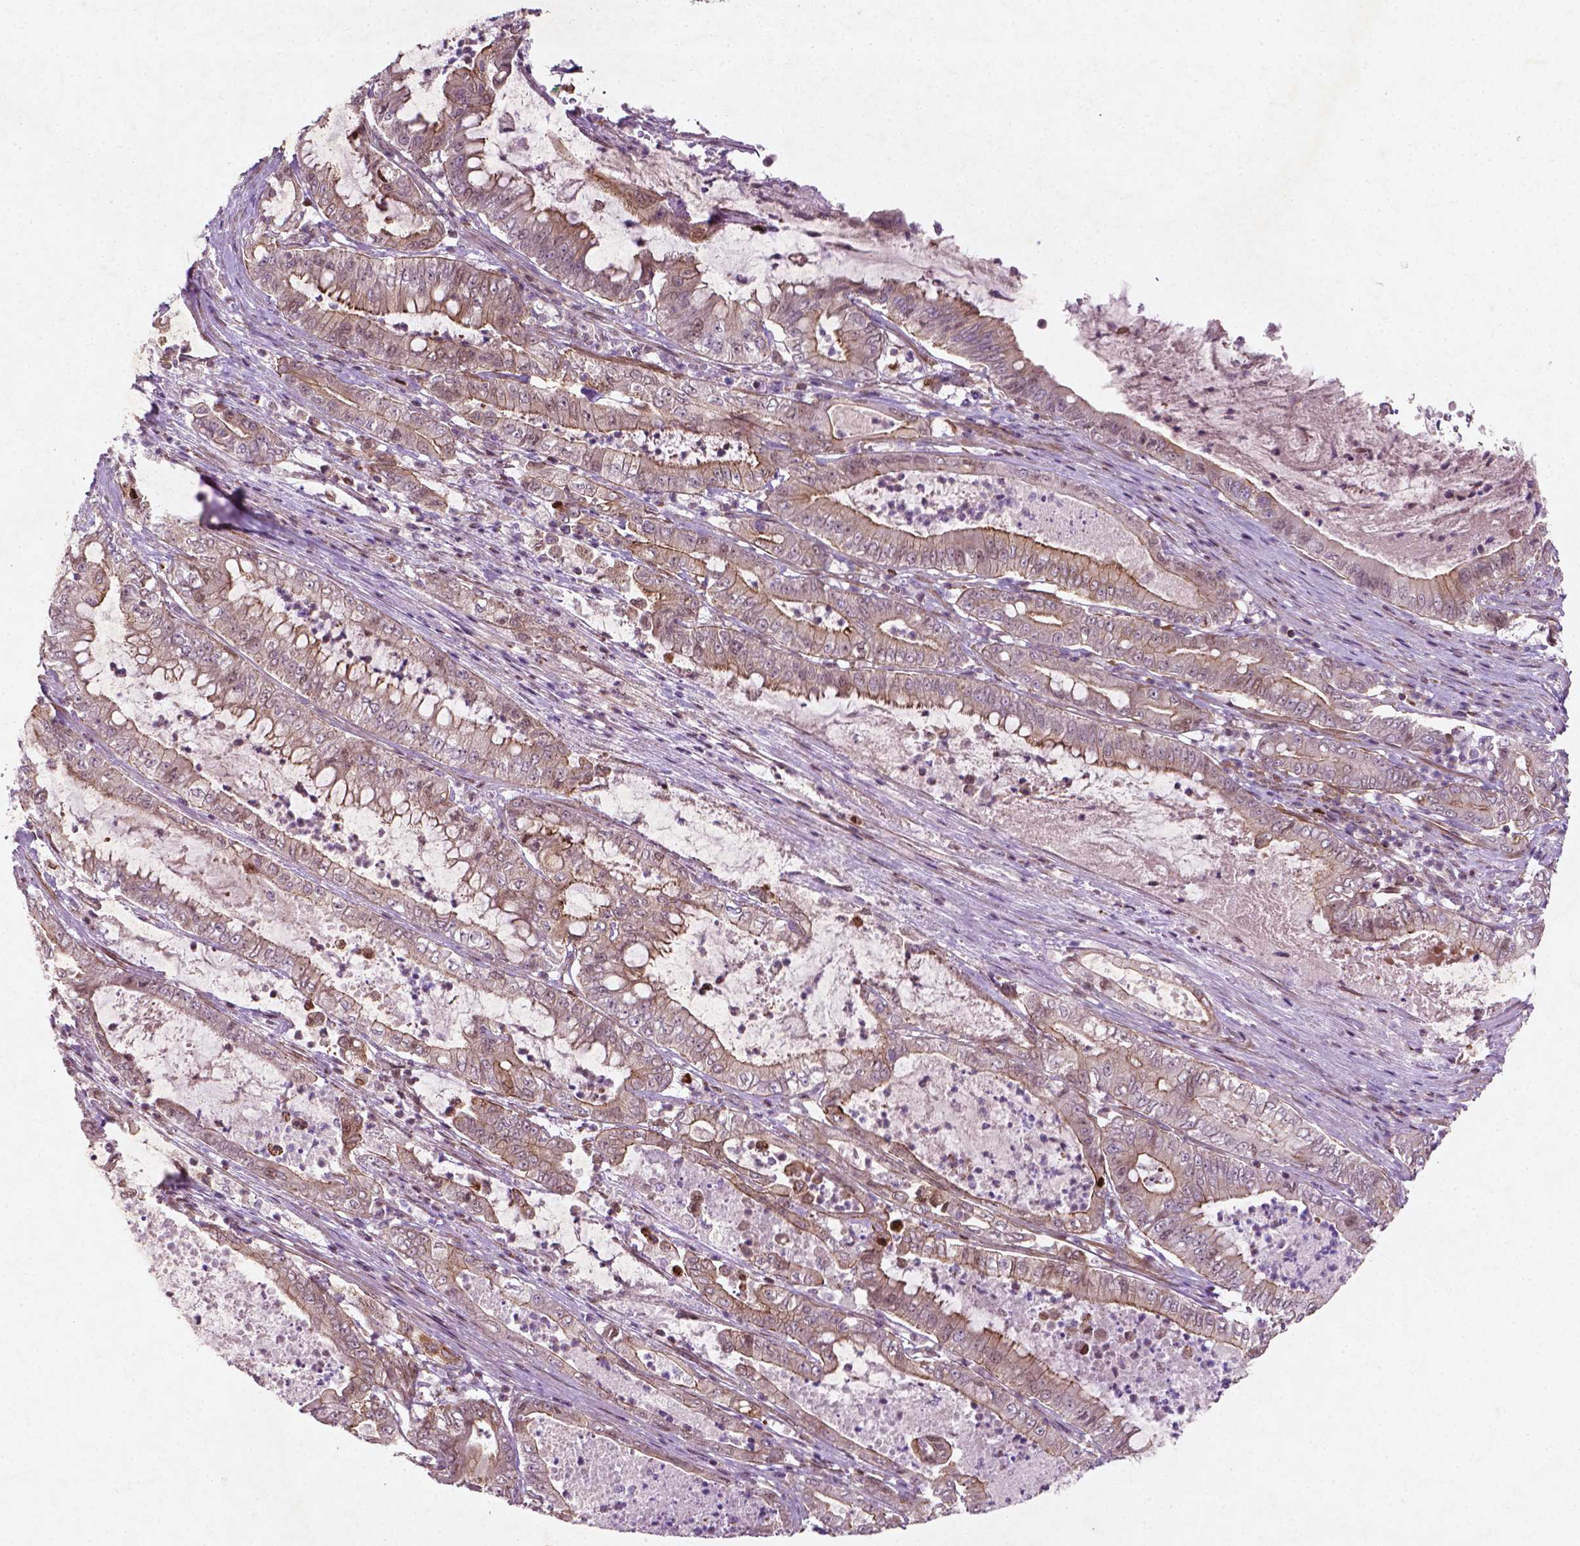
{"staining": {"intensity": "weak", "quantity": "25%-75%", "location": "cytoplasmic/membranous"}, "tissue": "pancreatic cancer", "cell_type": "Tumor cells", "image_type": "cancer", "snomed": [{"axis": "morphology", "description": "Adenocarcinoma, NOS"}, {"axis": "topography", "description": "Pancreas"}], "caption": "A histopathology image showing weak cytoplasmic/membranous staining in about 25%-75% of tumor cells in adenocarcinoma (pancreatic), as visualized by brown immunohistochemical staining.", "gene": "TCHP", "patient": {"sex": "male", "age": 71}}